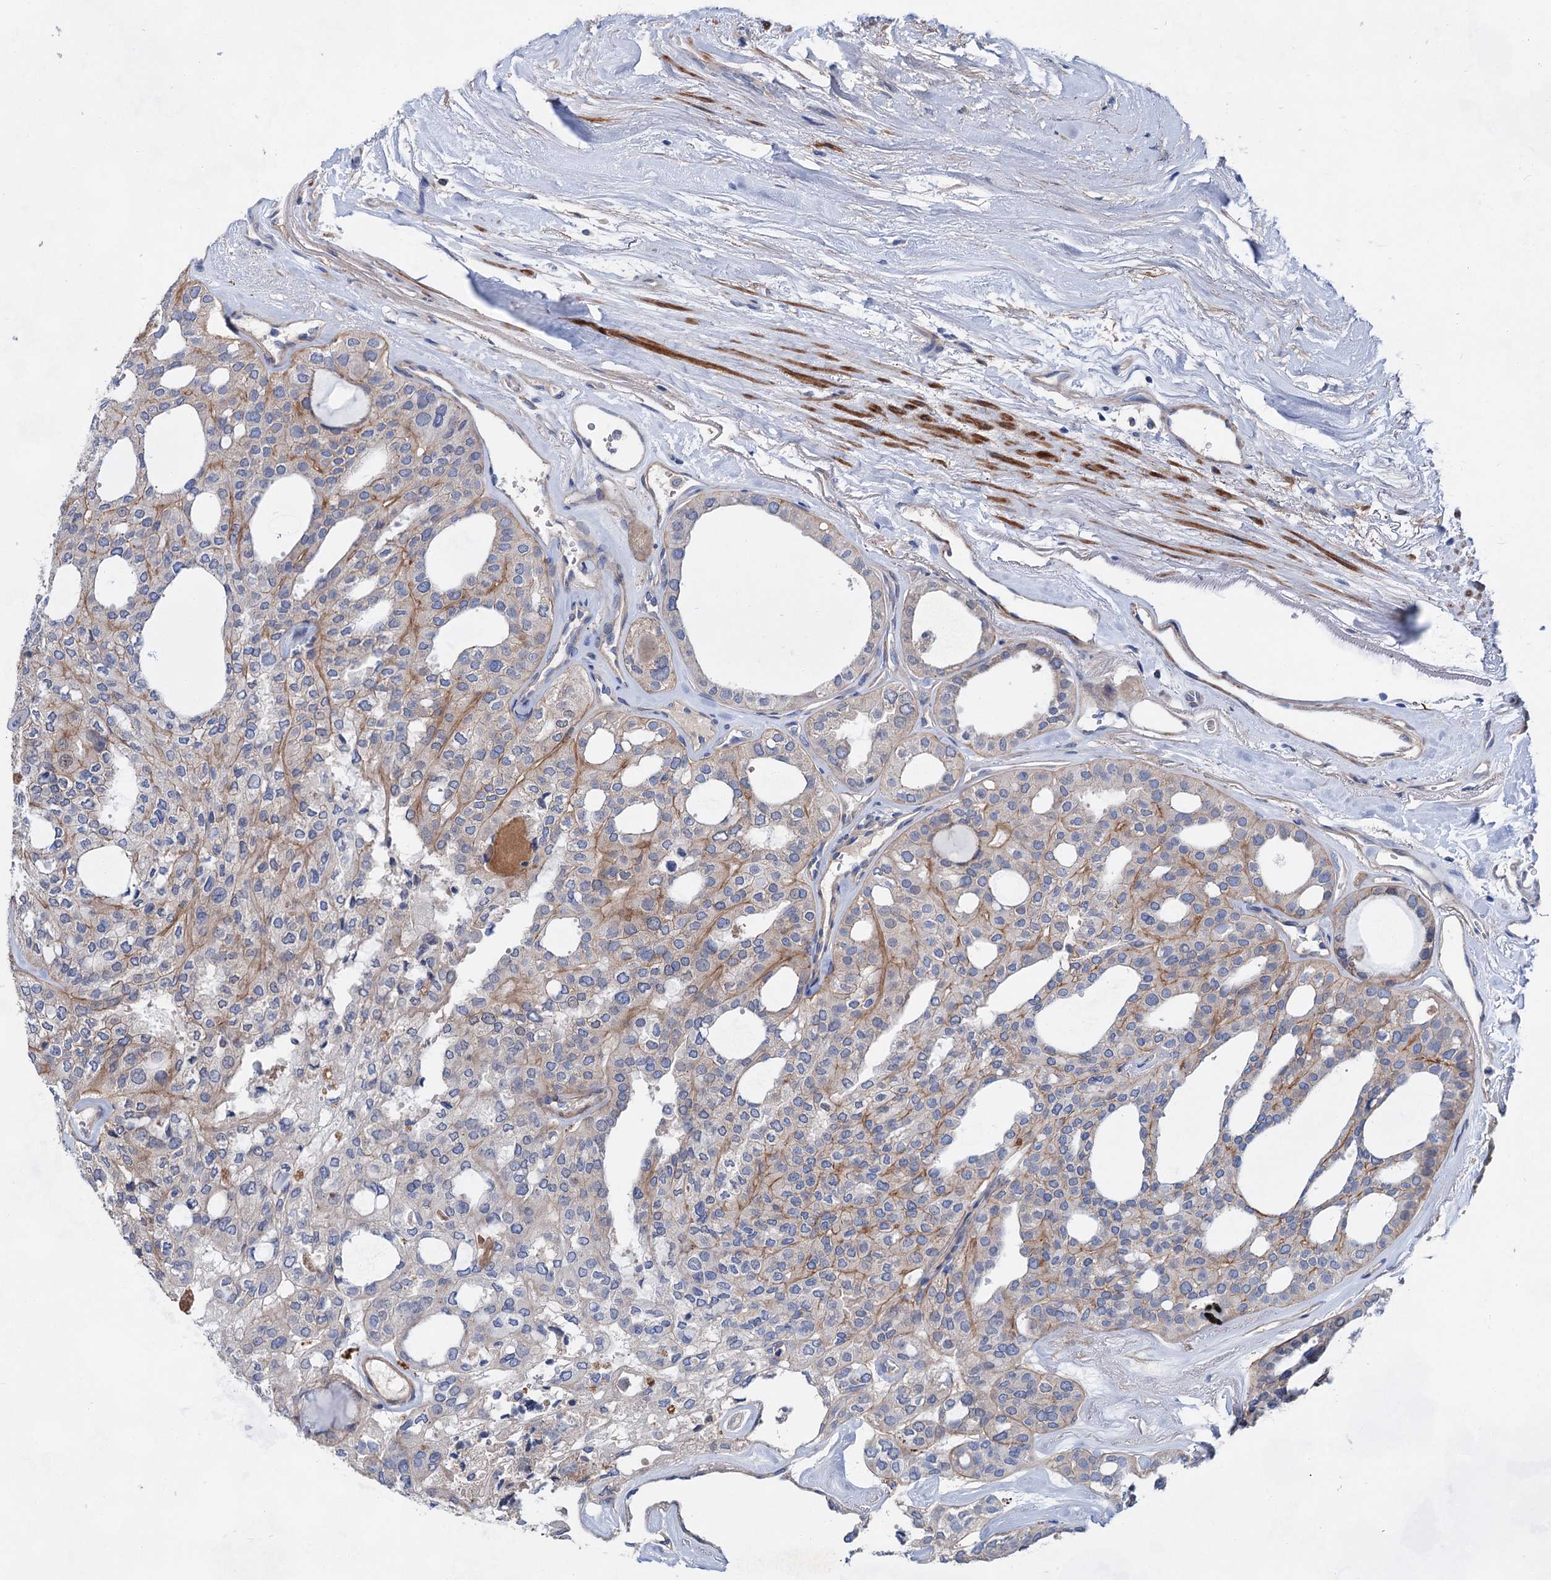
{"staining": {"intensity": "weak", "quantity": "<25%", "location": "cytoplasmic/membranous"}, "tissue": "thyroid cancer", "cell_type": "Tumor cells", "image_type": "cancer", "snomed": [{"axis": "morphology", "description": "Follicular adenoma carcinoma, NOS"}, {"axis": "topography", "description": "Thyroid gland"}], "caption": "Protein analysis of thyroid cancer (follicular adenoma carcinoma) shows no significant staining in tumor cells.", "gene": "GPR155", "patient": {"sex": "male", "age": 75}}